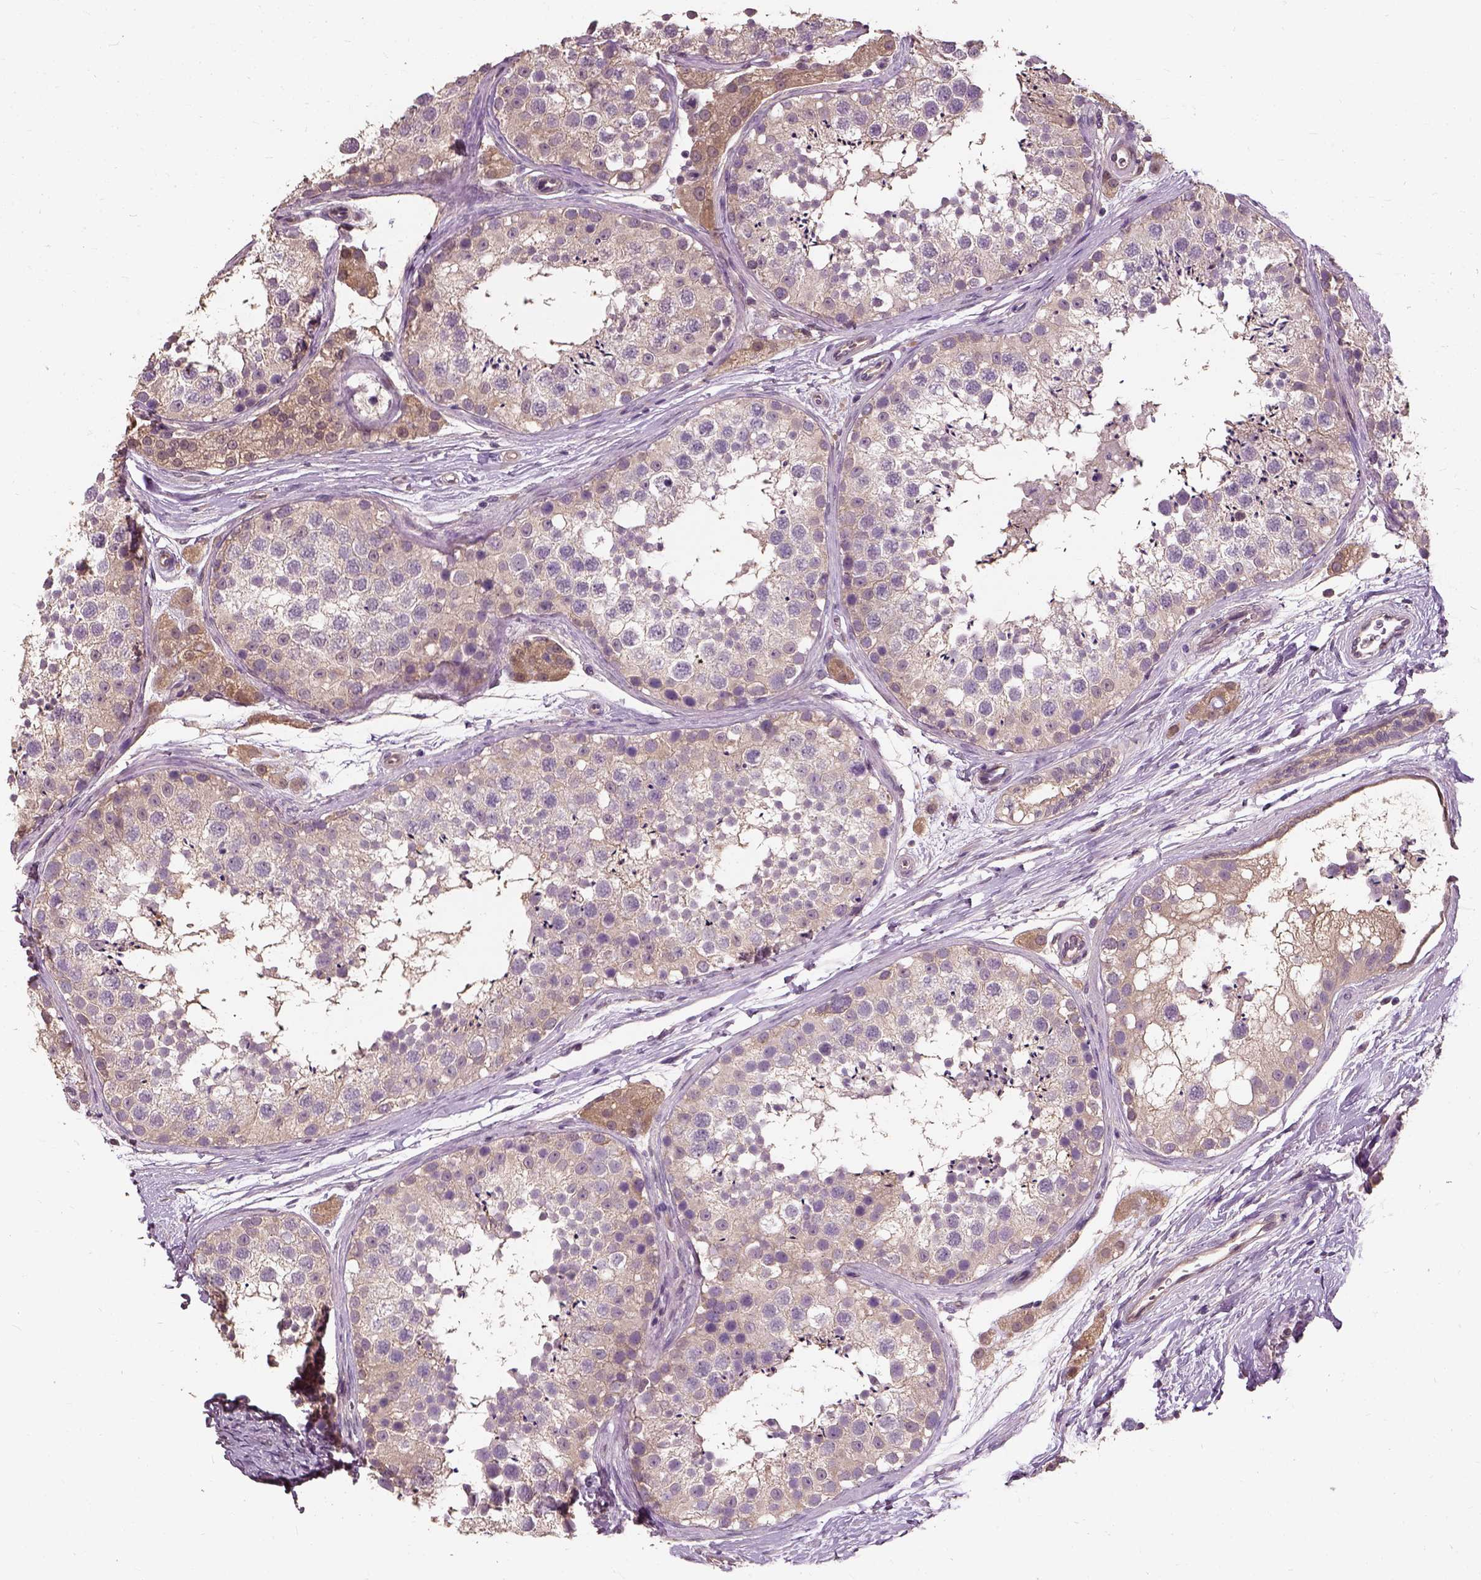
{"staining": {"intensity": "weak", "quantity": "<25%", "location": "cytoplasmic/membranous"}, "tissue": "testis", "cell_type": "Cells in seminiferous ducts", "image_type": "normal", "snomed": [{"axis": "morphology", "description": "Normal tissue, NOS"}, {"axis": "topography", "description": "Testis"}], "caption": "The immunohistochemistry (IHC) image has no significant expression in cells in seminiferous ducts of testis.", "gene": "PEA15", "patient": {"sex": "male", "age": 41}}